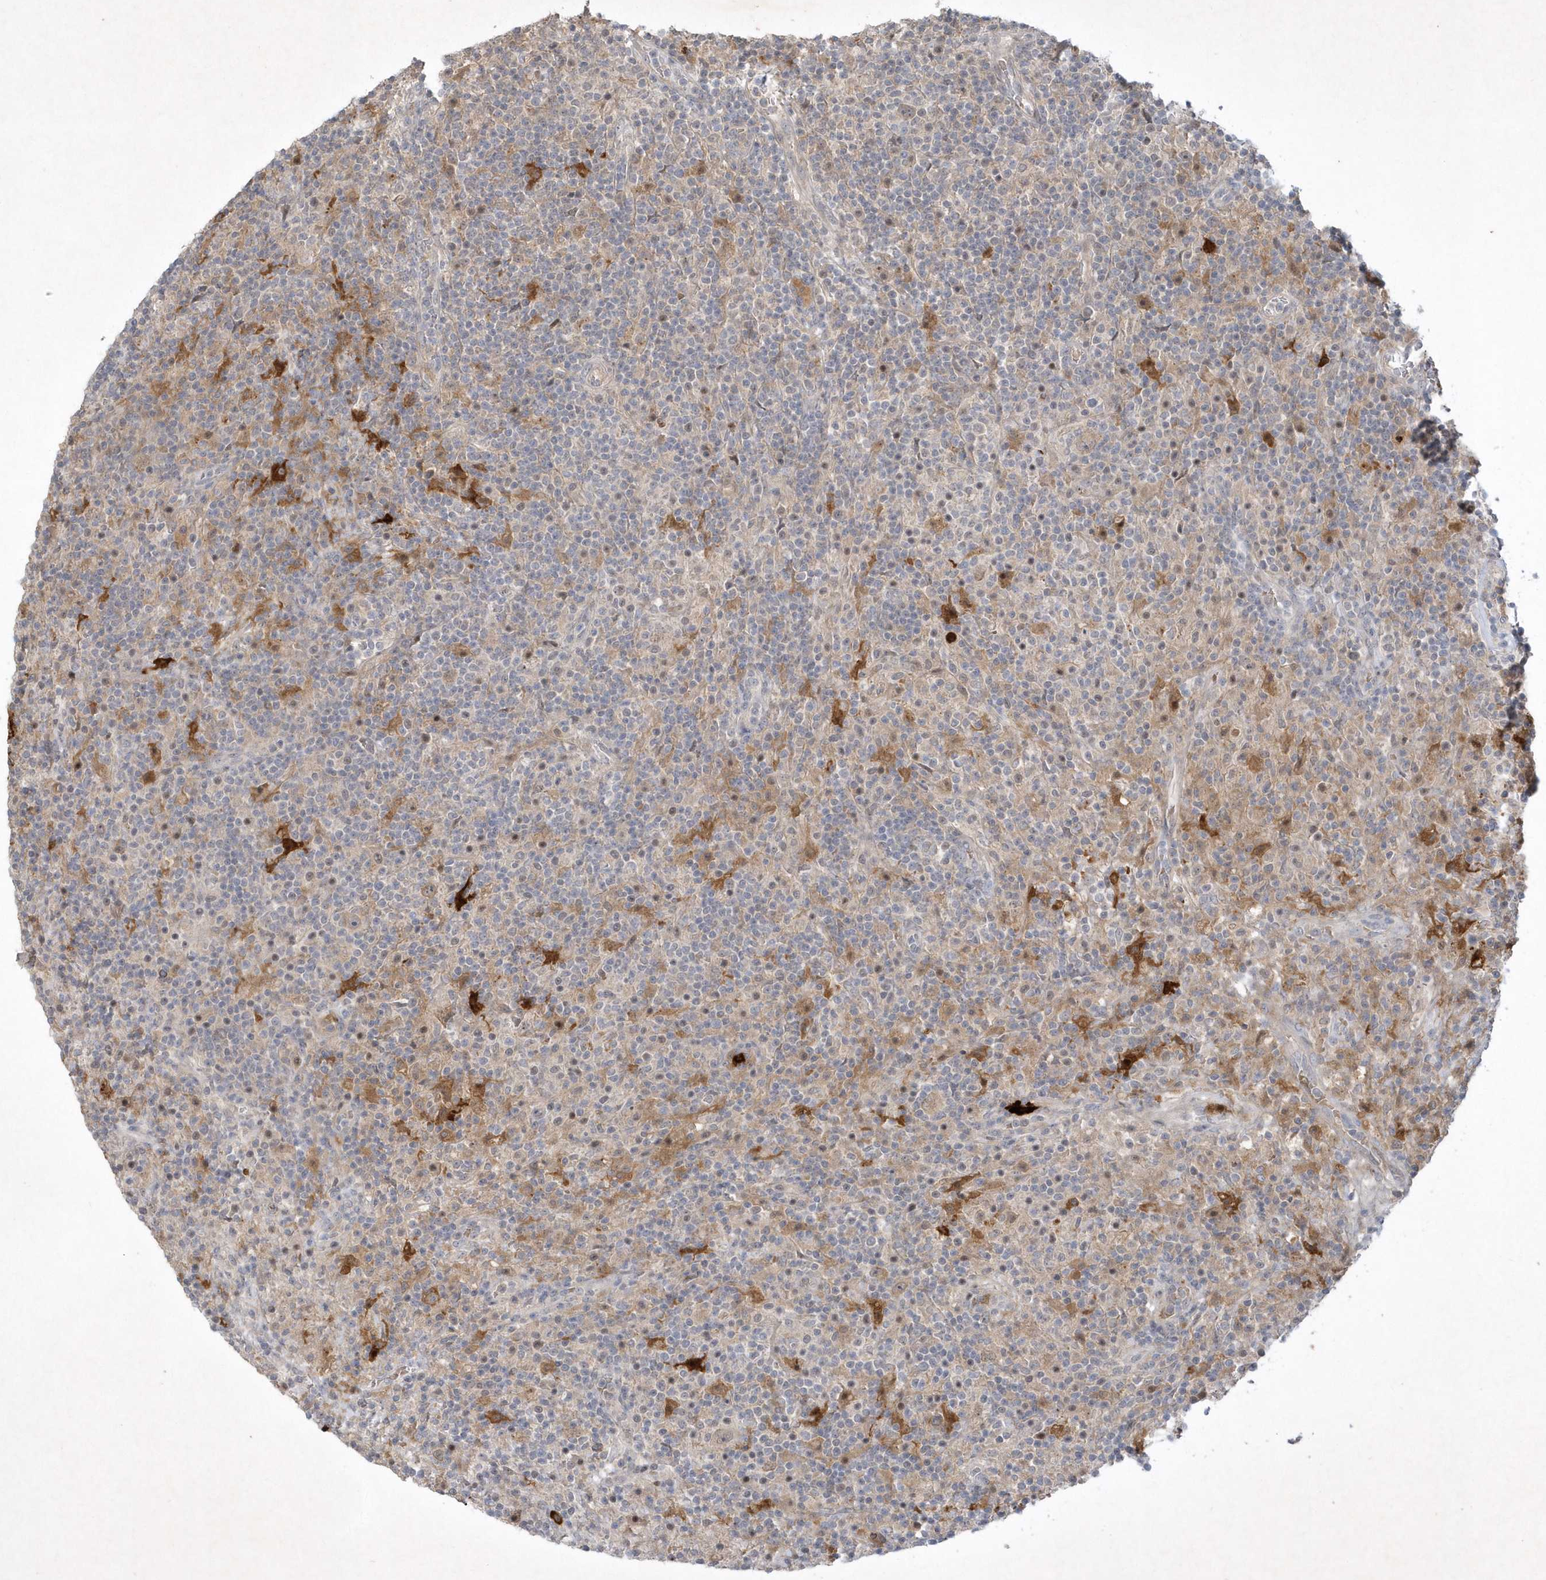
{"staining": {"intensity": "weak", "quantity": ">75%", "location": "cytoplasmic/membranous"}, "tissue": "lymphoma", "cell_type": "Tumor cells", "image_type": "cancer", "snomed": [{"axis": "morphology", "description": "Hodgkin's disease, NOS"}, {"axis": "topography", "description": "Lymph node"}], "caption": "An image showing weak cytoplasmic/membranous expression in about >75% of tumor cells in lymphoma, as visualized by brown immunohistochemical staining.", "gene": "THG1L", "patient": {"sex": "male", "age": 70}}